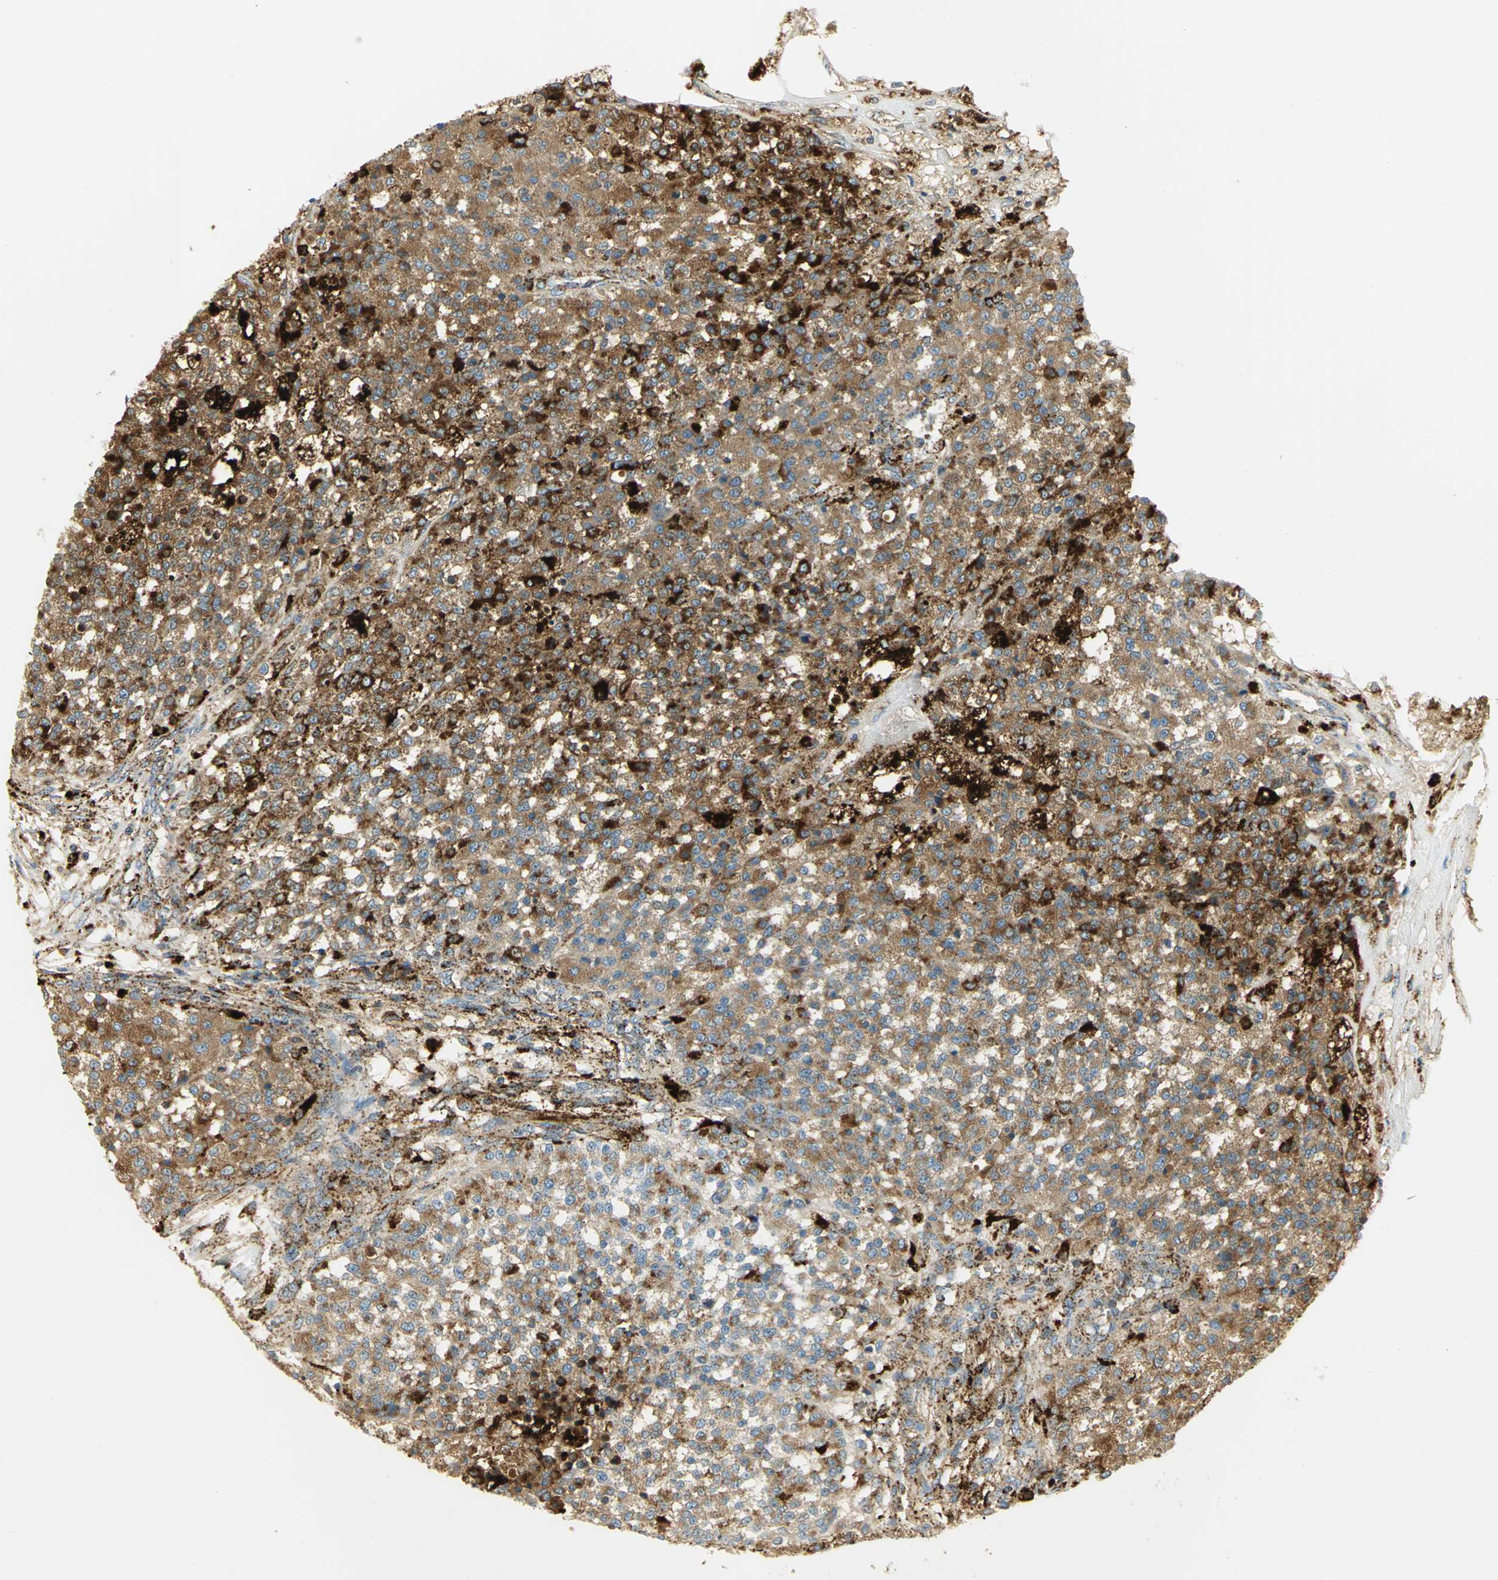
{"staining": {"intensity": "strong", "quantity": ">75%", "location": "cytoplasmic/membranous"}, "tissue": "testis cancer", "cell_type": "Tumor cells", "image_type": "cancer", "snomed": [{"axis": "morphology", "description": "Seminoma, NOS"}, {"axis": "topography", "description": "Testis"}], "caption": "Testis cancer stained with immunohistochemistry (IHC) reveals strong cytoplasmic/membranous expression in about >75% of tumor cells.", "gene": "ARSA", "patient": {"sex": "male", "age": 59}}